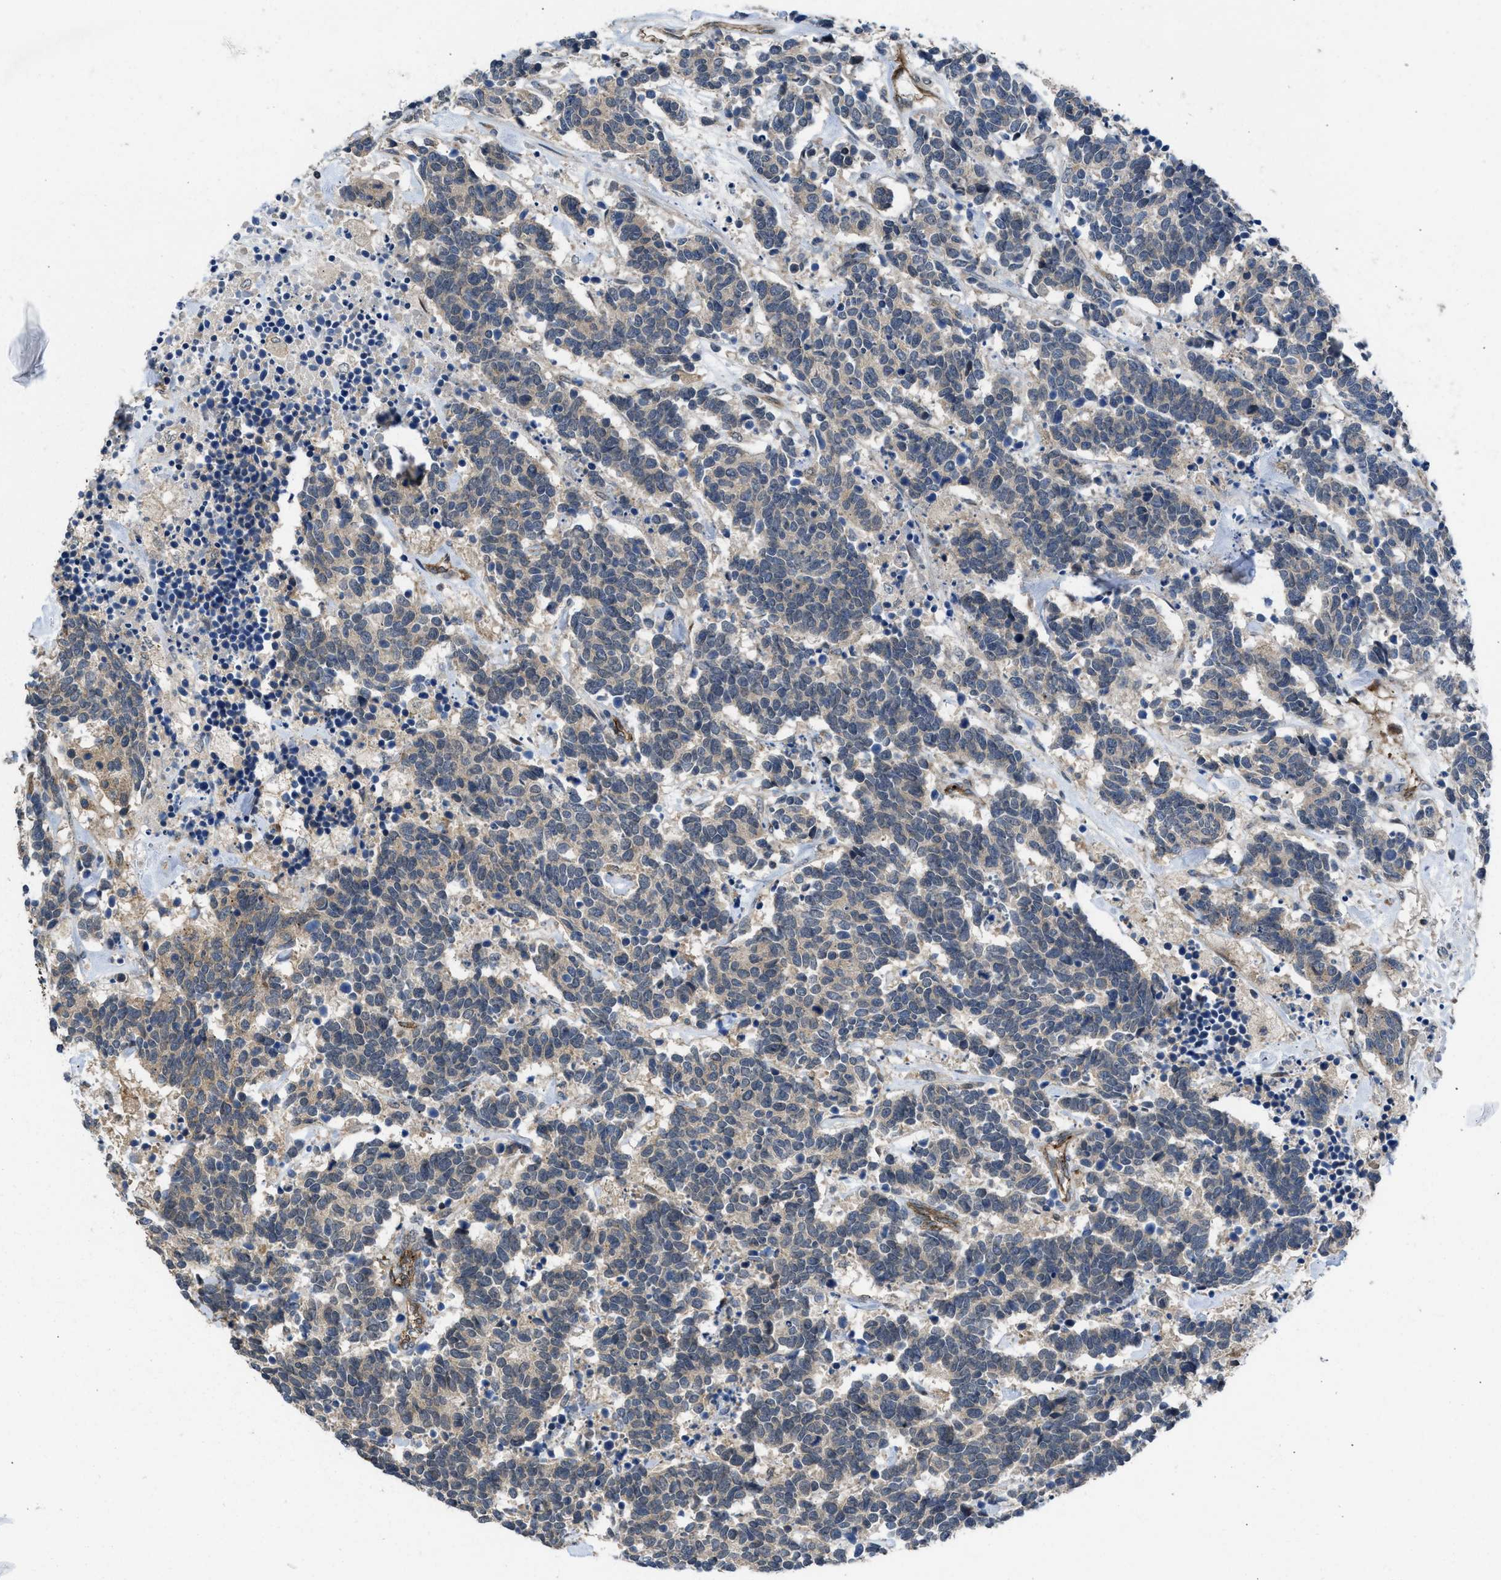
{"staining": {"intensity": "weak", "quantity": "<25%", "location": "cytoplasmic/membranous"}, "tissue": "carcinoid", "cell_type": "Tumor cells", "image_type": "cancer", "snomed": [{"axis": "morphology", "description": "Carcinoma, NOS"}, {"axis": "morphology", "description": "Carcinoid, malignant, NOS"}, {"axis": "topography", "description": "Urinary bladder"}], "caption": "The image shows no significant staining in tumor cells of carcinoma.", "gene": "GPATCH2L", "patient": {"sex": "male", "age": 57}}